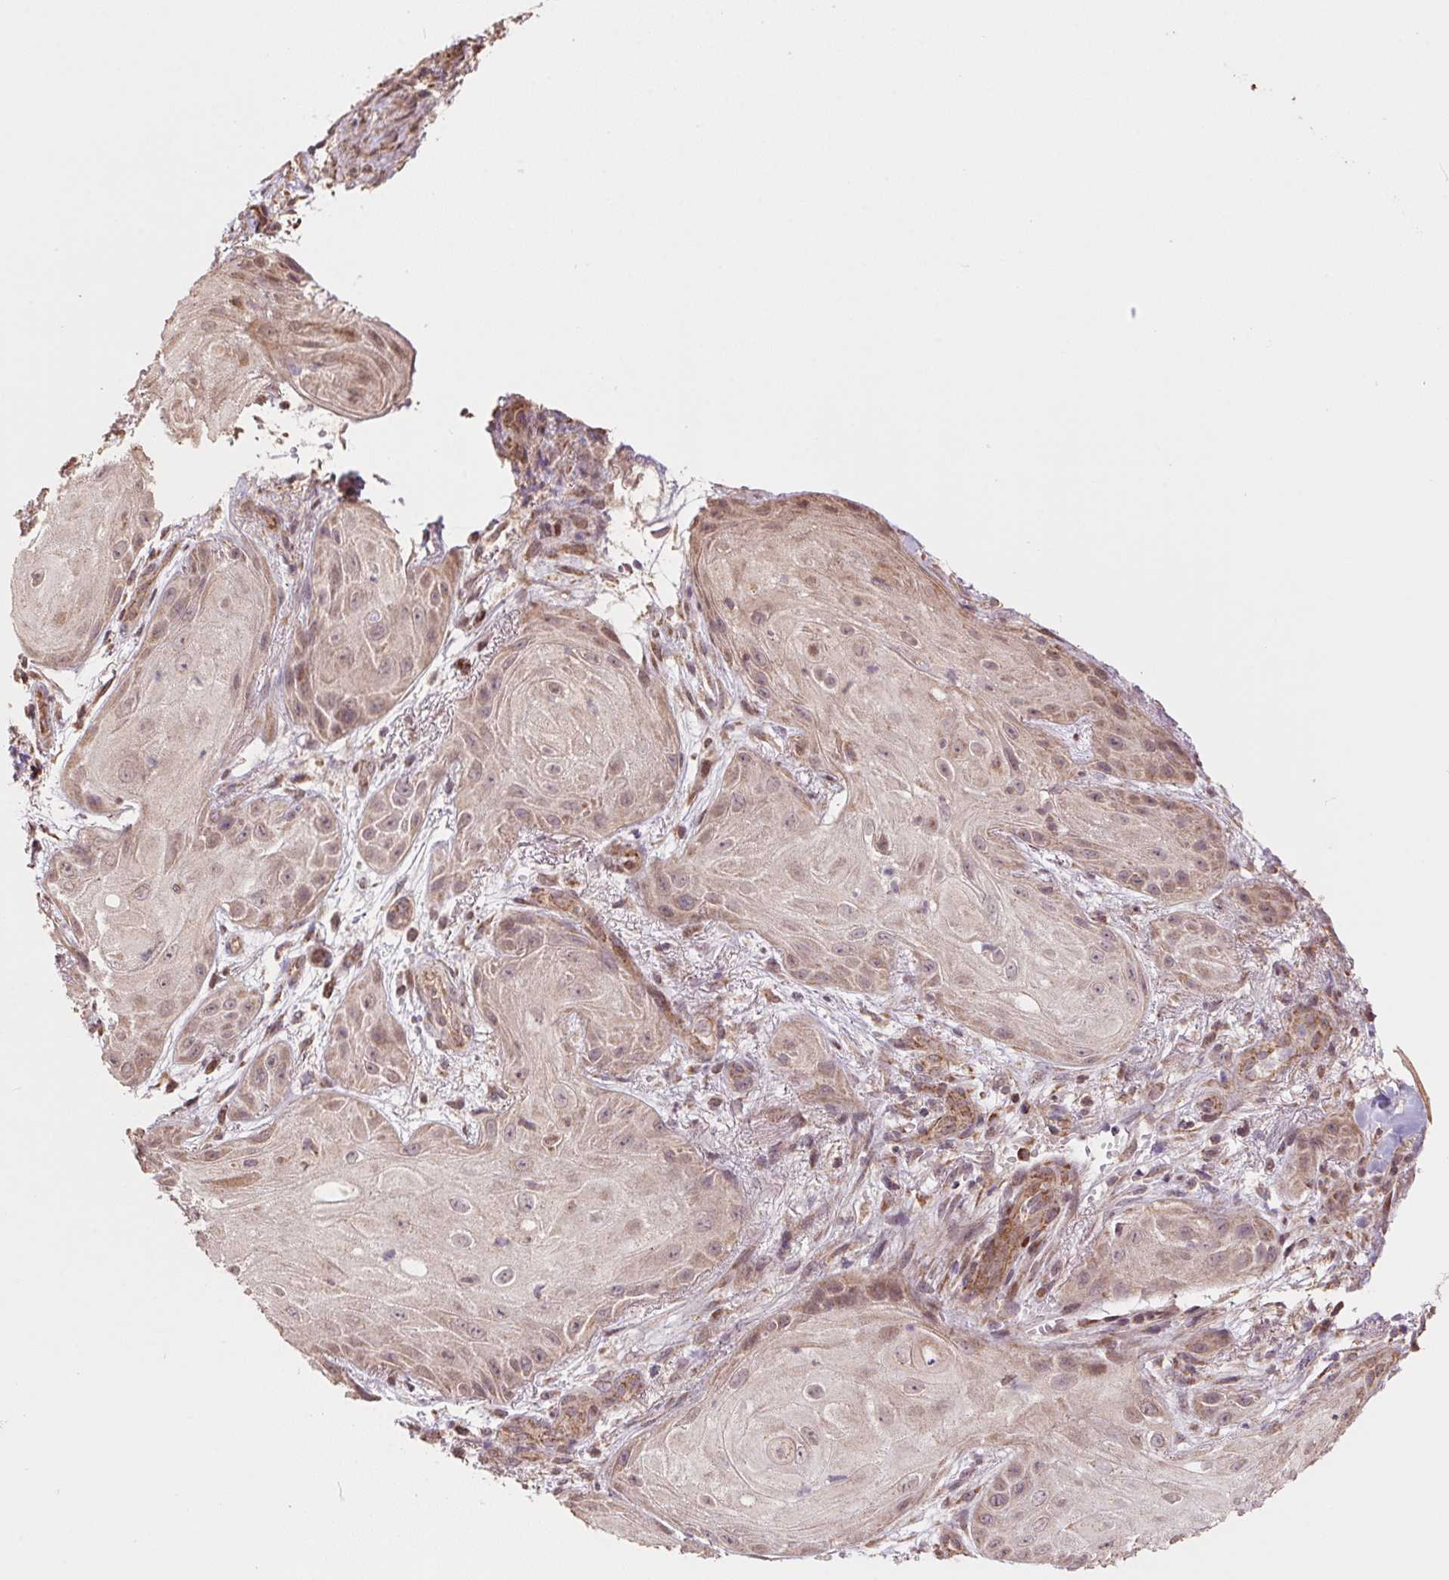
{"staining": {"intensity": "weak", "quantity": "25%-75%", "location": "cytoplasmic/membranous"}, "tissue": "skin cancer", "cell_type": "Tumor cells", "image_type": "cancer", "snomed": [{"axis": "morphology", "description": "Squamous cell carcinoma, NOS"}, {"axis": "topography", "description": "Skin"}], "caption": "IHC histopathology image of skin cancer stained for a protein (brown), which demonstrates low levels of weak cytoplasmic/membranous positivity in about 25%-75% of tumor cells.", "gene": "PDHA1", "patient": {"sex": "male", "age": 62}}